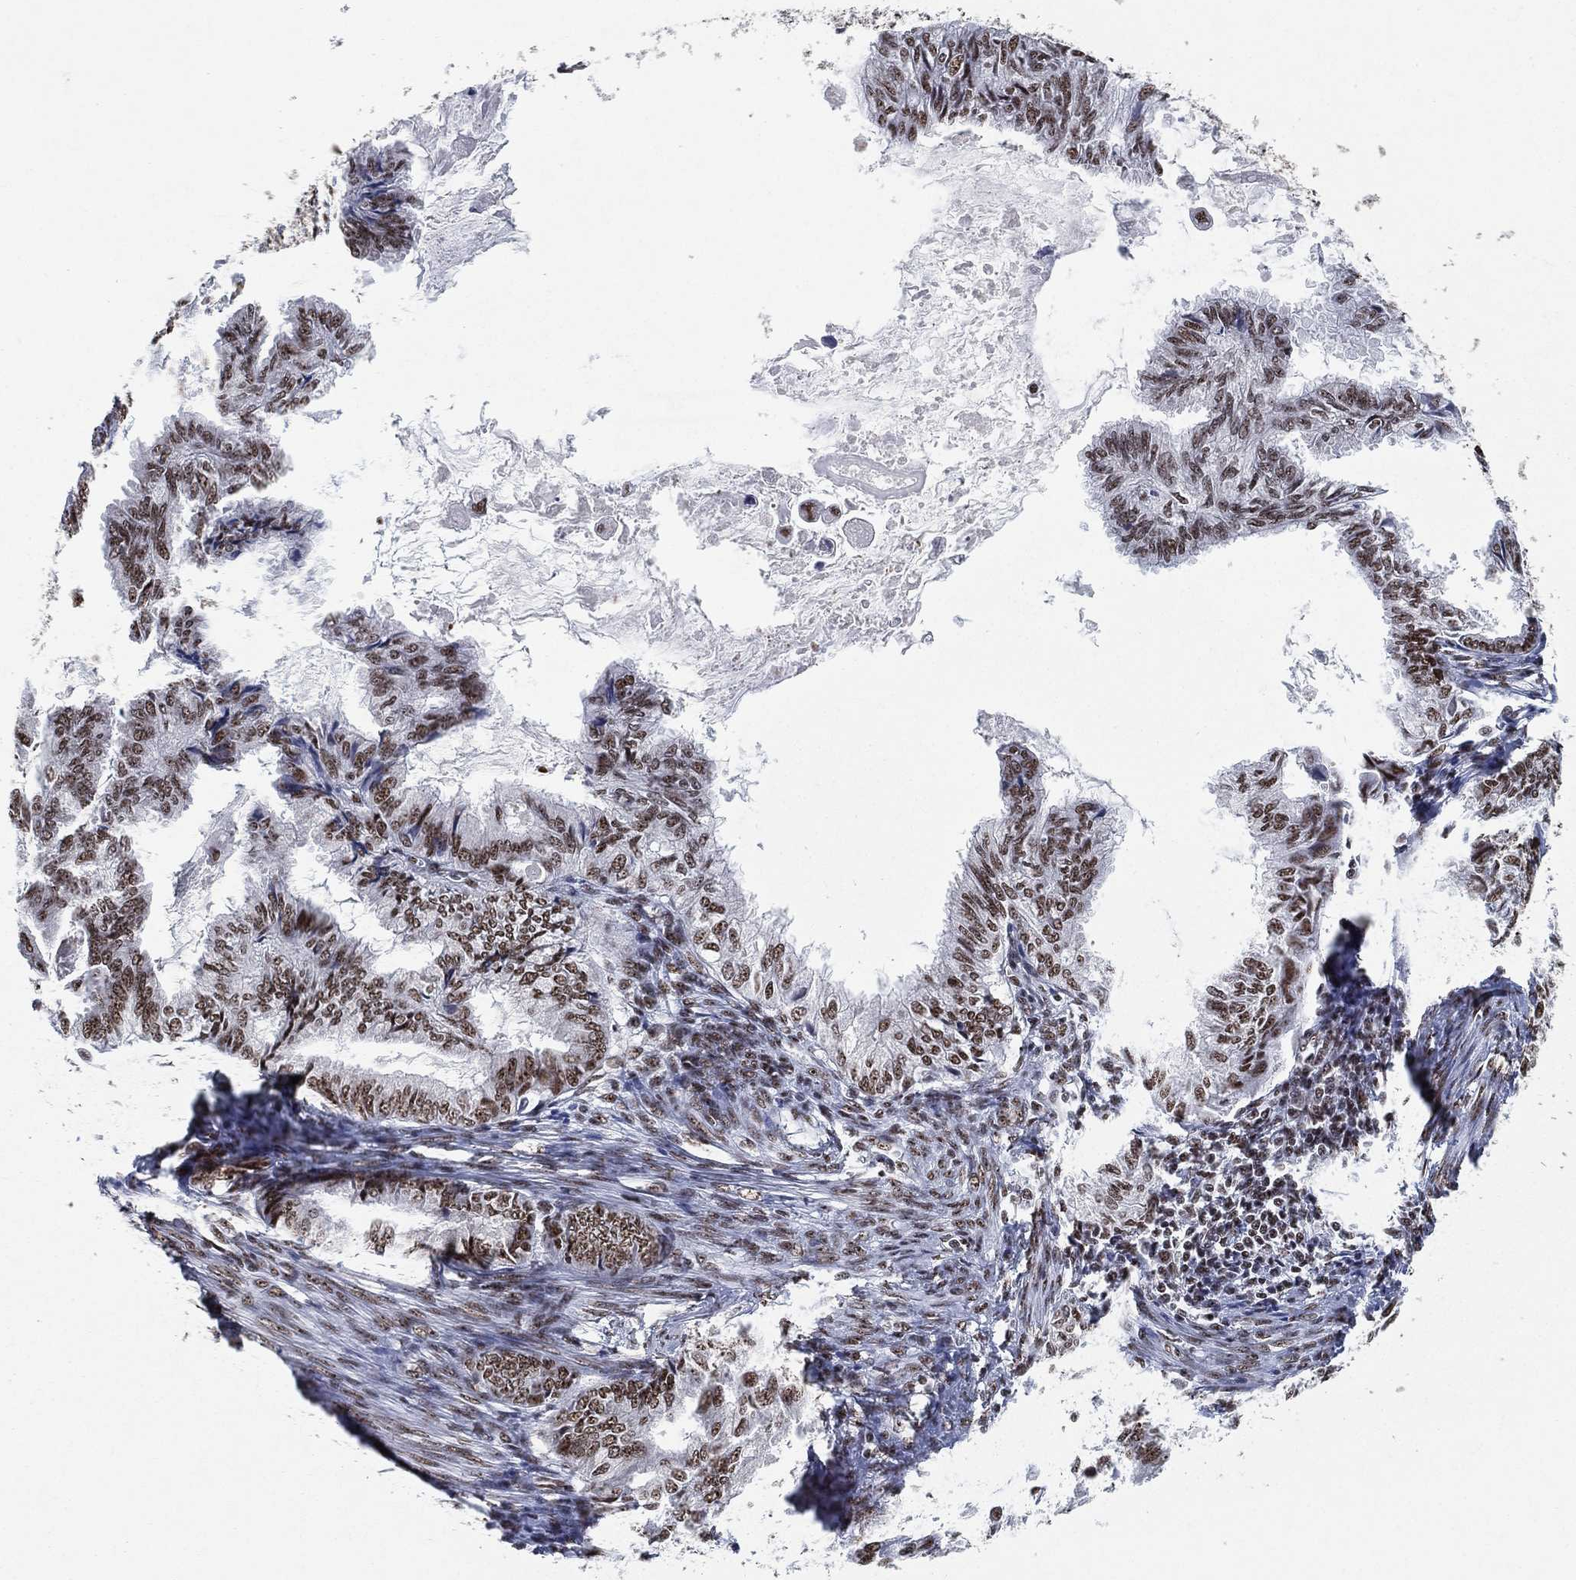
{"staining": {"intensity": "moderate", "quantity": ">75%", "location": "nuclear"}, "tissue": "endometrial cancer", "cell_type": "Tumor cells", "image_type": "cancer", "snomed": [{"axis": "morphology", "description": "Adenocarcinoma, NOS"}, {"axis": "topography", "description": "Endometrium"}], "caption": "Endometrial cancer (adenocarcinoma) tissue exhibits moderate nuclear staining in about >75% of tumor cells", "gene": "DDX27", "patient": {"sex": "female", "age": 86}}